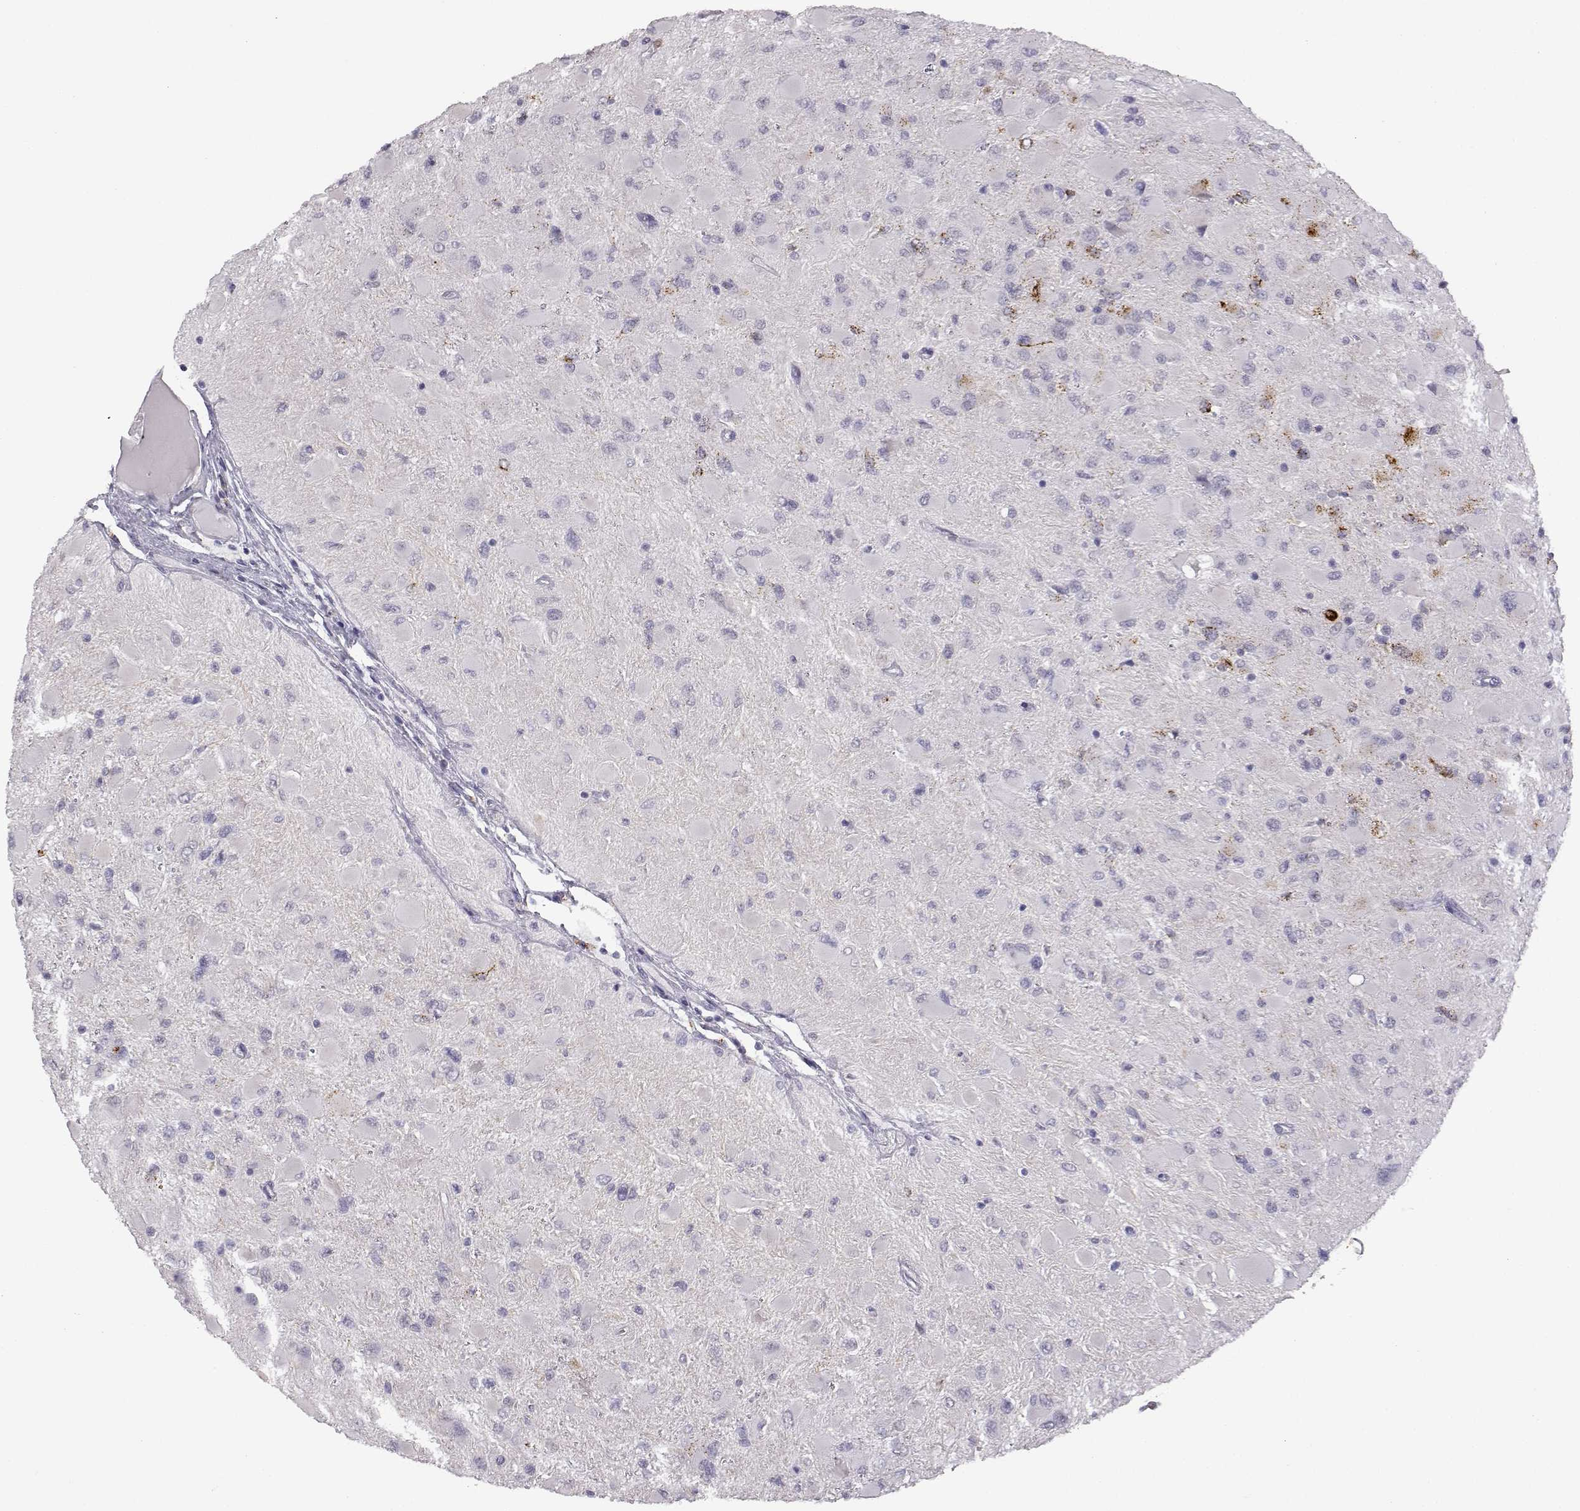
{"staining": {"intensity": "negative", "quantity": "none", "location": "none"}, "tissue": "glioma", "cell_type": "Tumor cells", "image_type": "cancer", "snomed": [{"axis": "morphology", "description": "Glioma, malignant, High grade"}, {"axis": "topography", "description": "Cerebral cortex"}], "caption": "High-grade glioma (malignant) was stained to show a protein in brown. There is no significant positivity in tumor cells.", "gene": "VGF", "patient": {"sex": "female", "age": 36}}